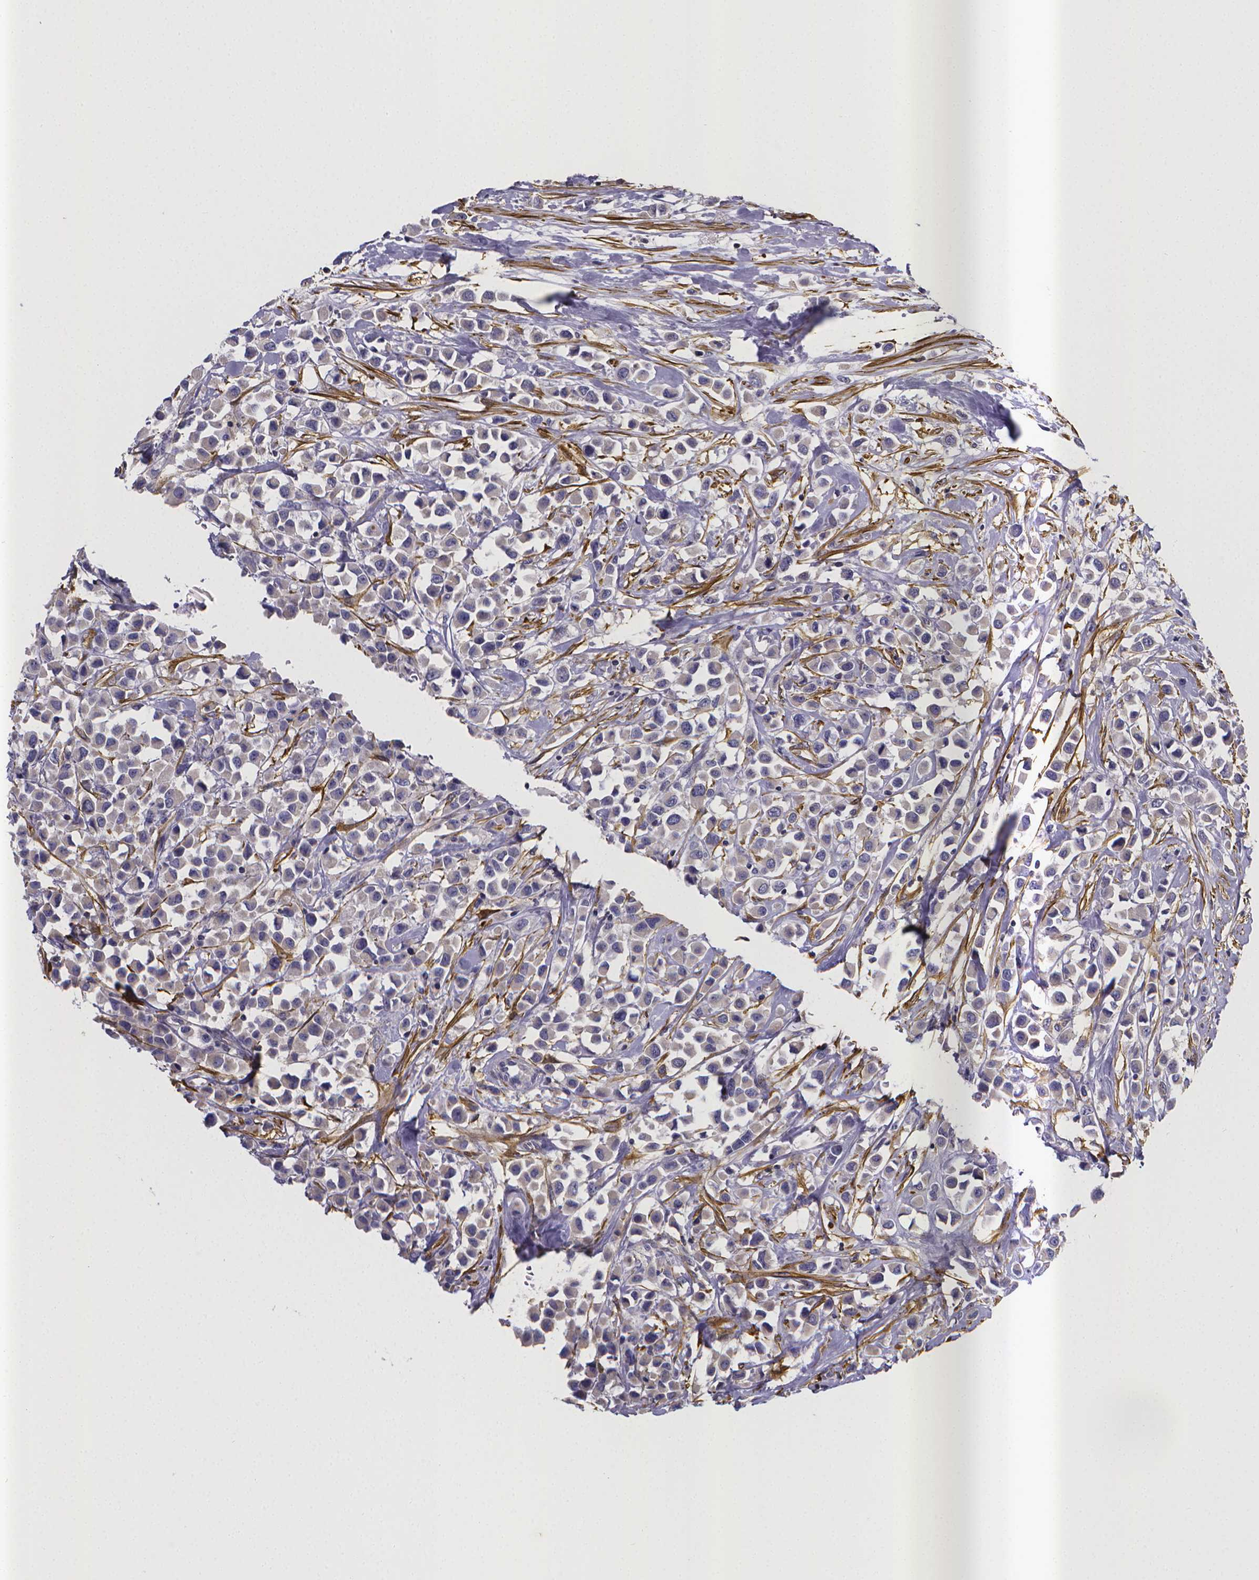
{"staining": {"intensity": "negative", "quantity": "none", "location": "none"}, "tissue": "breast cancer", "cell_type": "Tumor cells", "image_type": "cancer", "snomed": [{"axis": "morphology", "description": "Duct carcinoma"}, {"axis": "topography", "description": "Breast"}], "caption": "This is a micrograph of IHC staining of breast cancer (invasive ductal carcinoma), which shows no expression in tumor cells.", "gene": "RERG", "patient": {"sex": "female", "age": 61}}